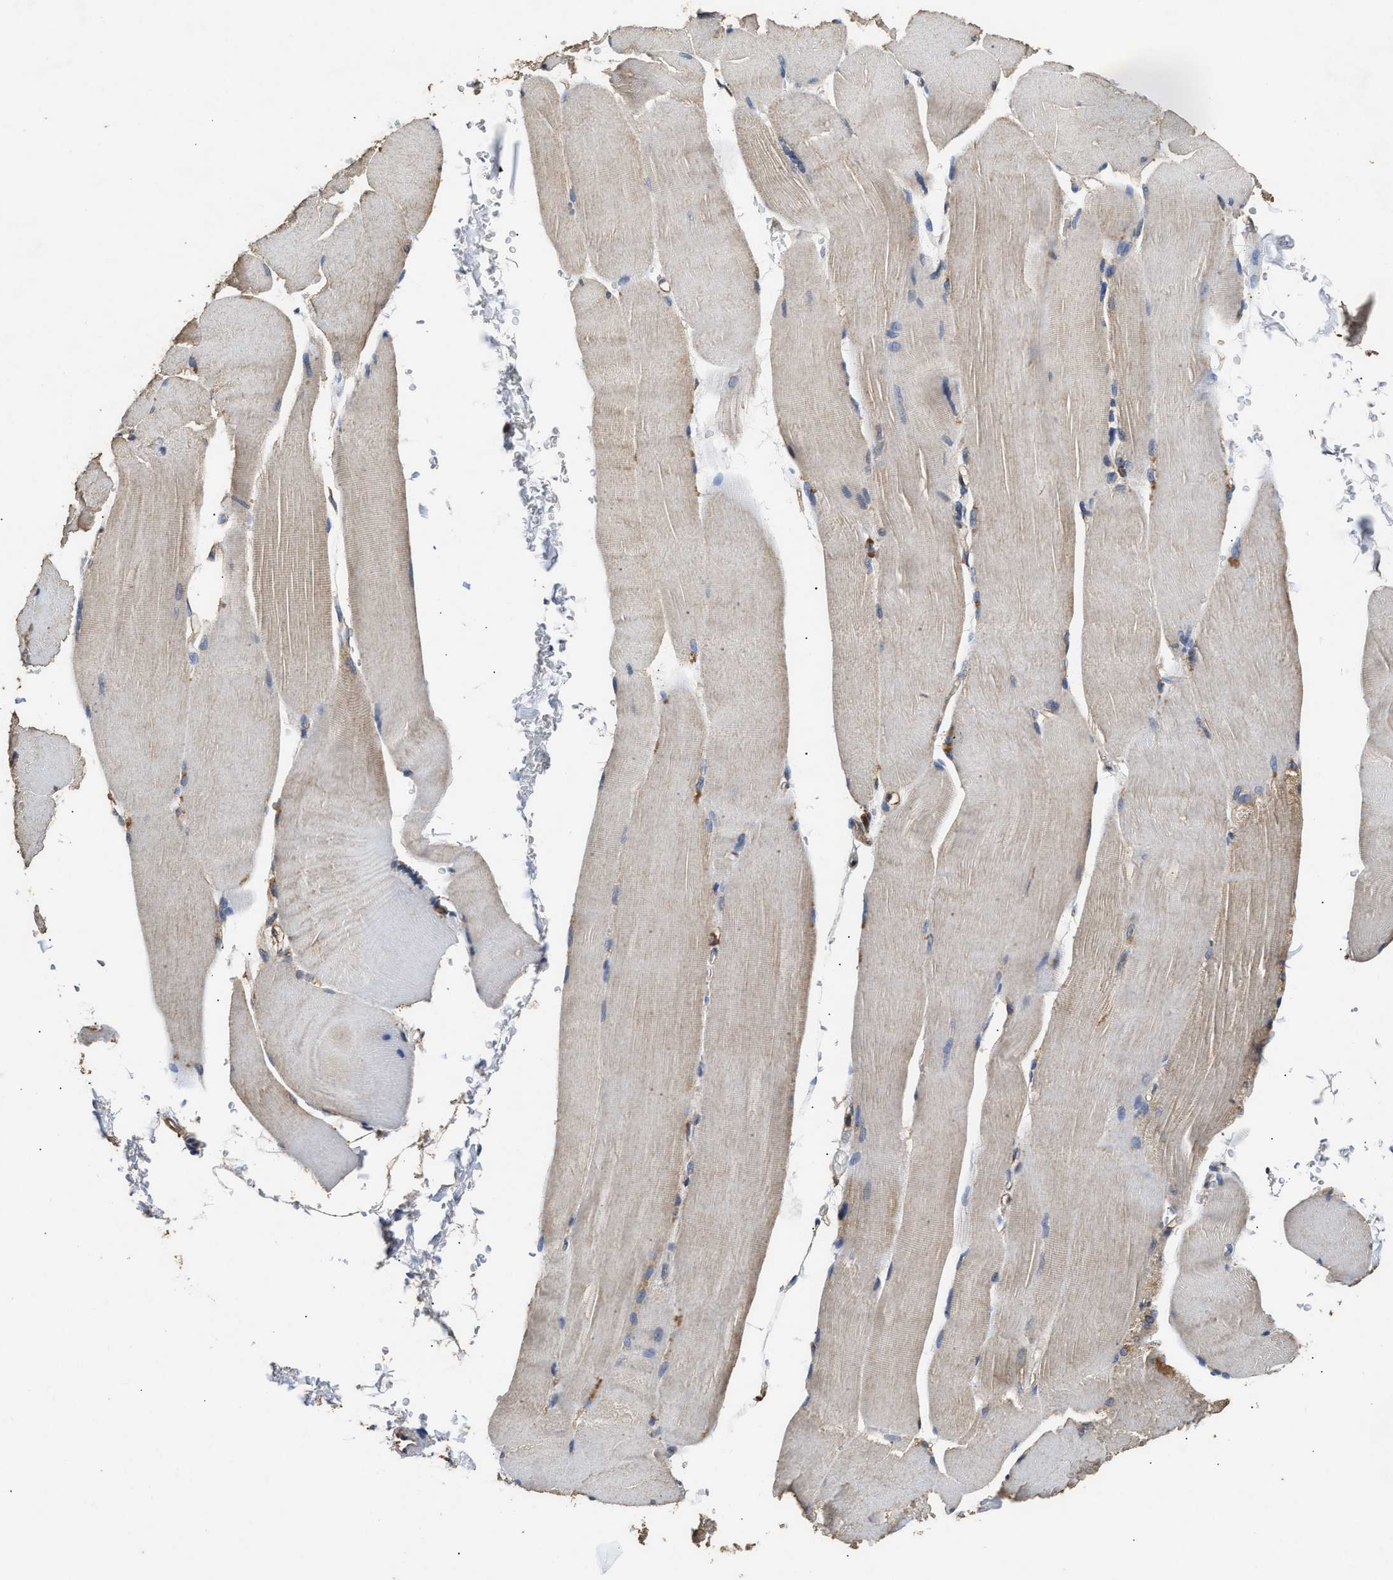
{"staining": {"intensity": "weak", "quantity": "<25%", "location": "cytoplasmic/membranous"}, "tissue": "skeletal muscle", "cell_type": "Myocytes", "image_type": "normal", "snomed": [{"axis": "morphology", "description": "Normal tissue, NOS"}, {"axis": "topography", "description": "Skin"}, {"axis": "topography", "description": "Skeletal muscle"}], "caption": "Image shows no protein expression in myocytes of benign skeletal muscle.", "gene": "YWHAE", "patient": {"sex": "male", "age": 83}}